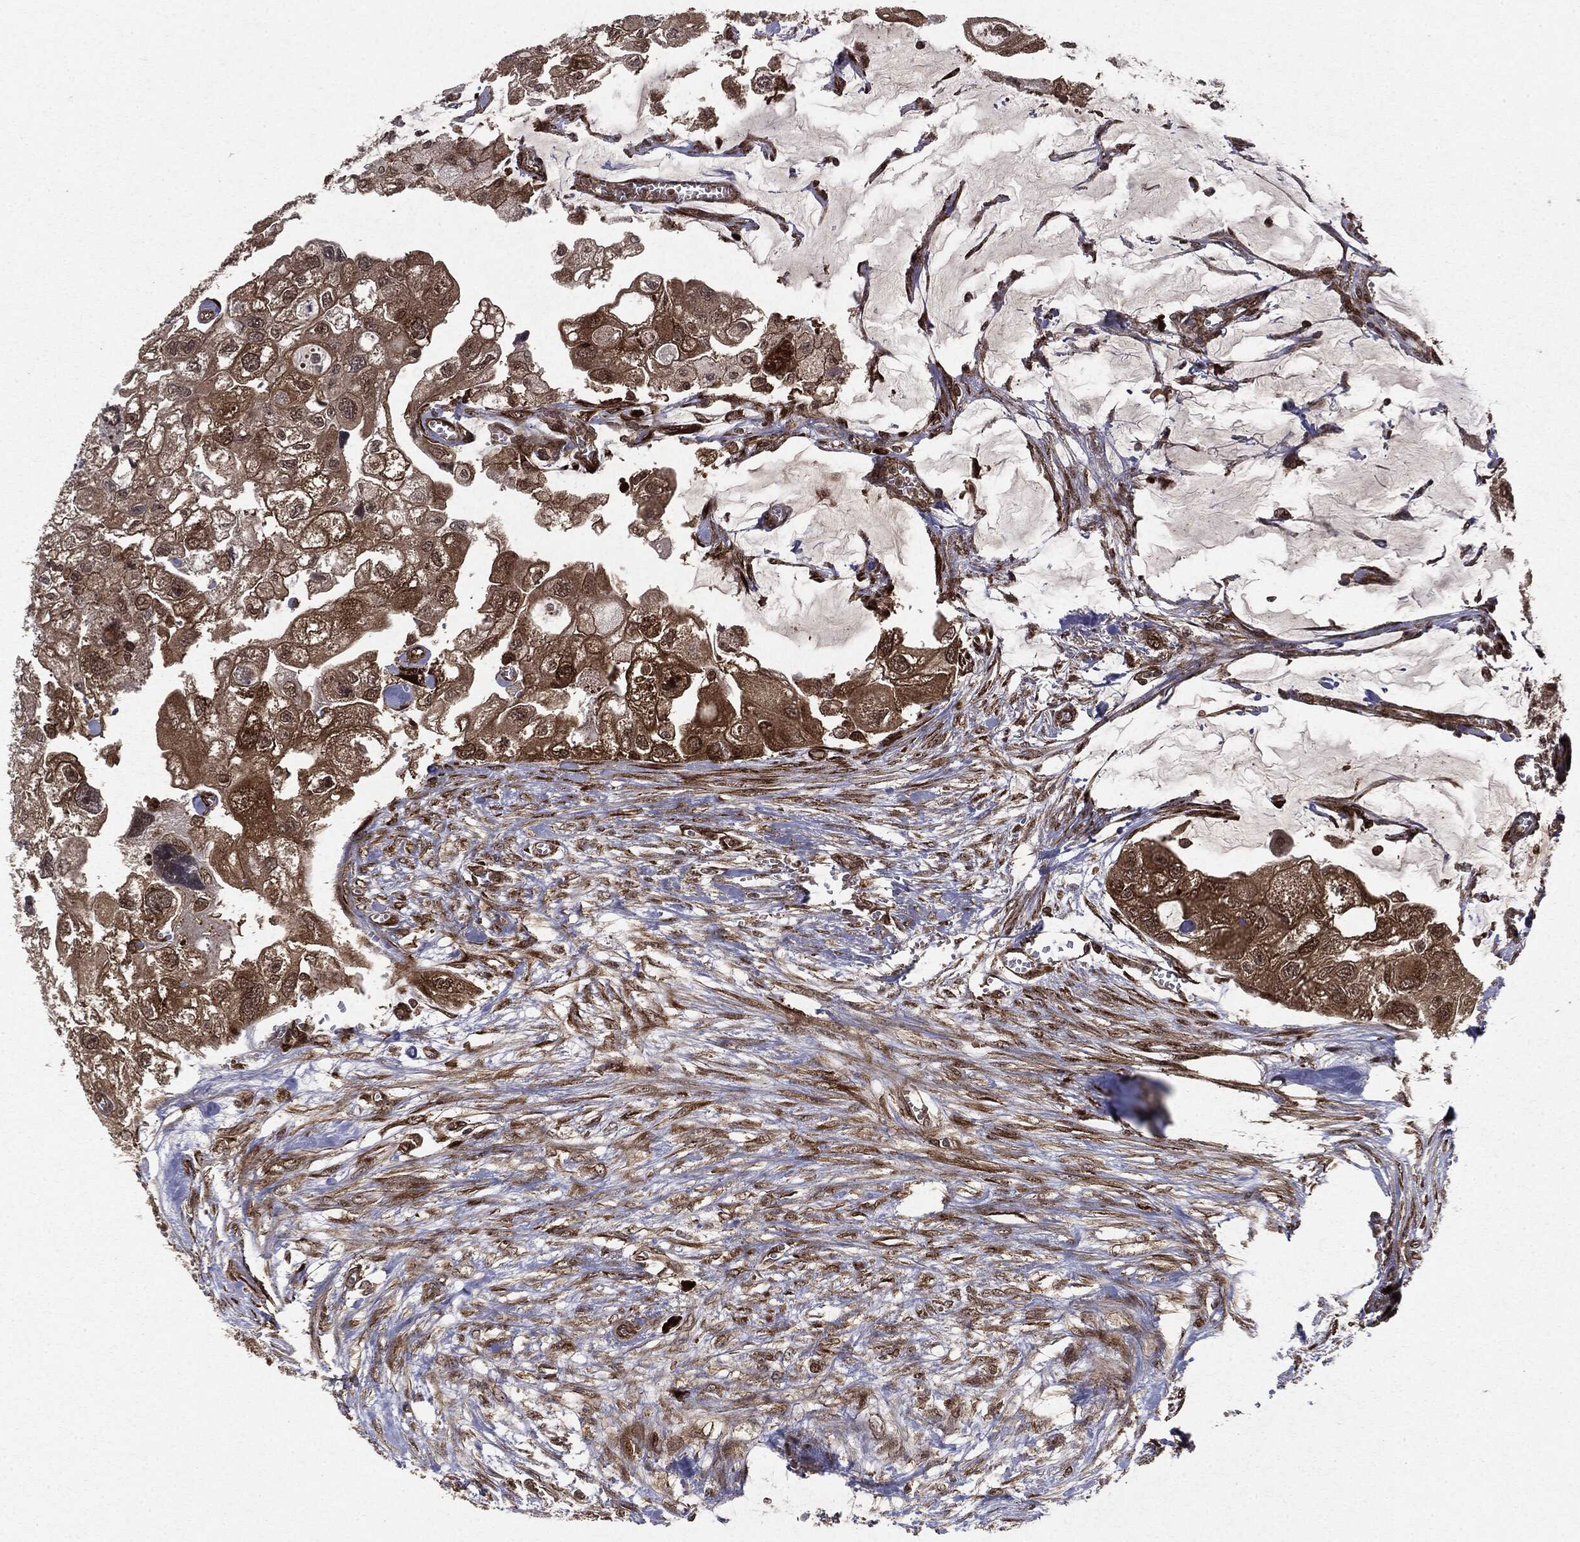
{"staining": {"intensity": "strong", "quantity": ">75%", "location": "cytoplasmic/membranous"}, "tissue": "urothelial cancer", "cell_type": "Tumor cells", "image_type": "cancer", "snomed": [{"axis": "morphology", "description": "Urothelial carcinoma, High grade"}, {"axis": "topography", "description": "Urinary bladder"}], "caption": "A brown stain shows strong cytoplasmic/membranous positivity of a protein in human urothelial carcinoma (high-grade) tumor cells.", "gene": "OTUB1", "patient": {"sex": "male", "age": 59}}